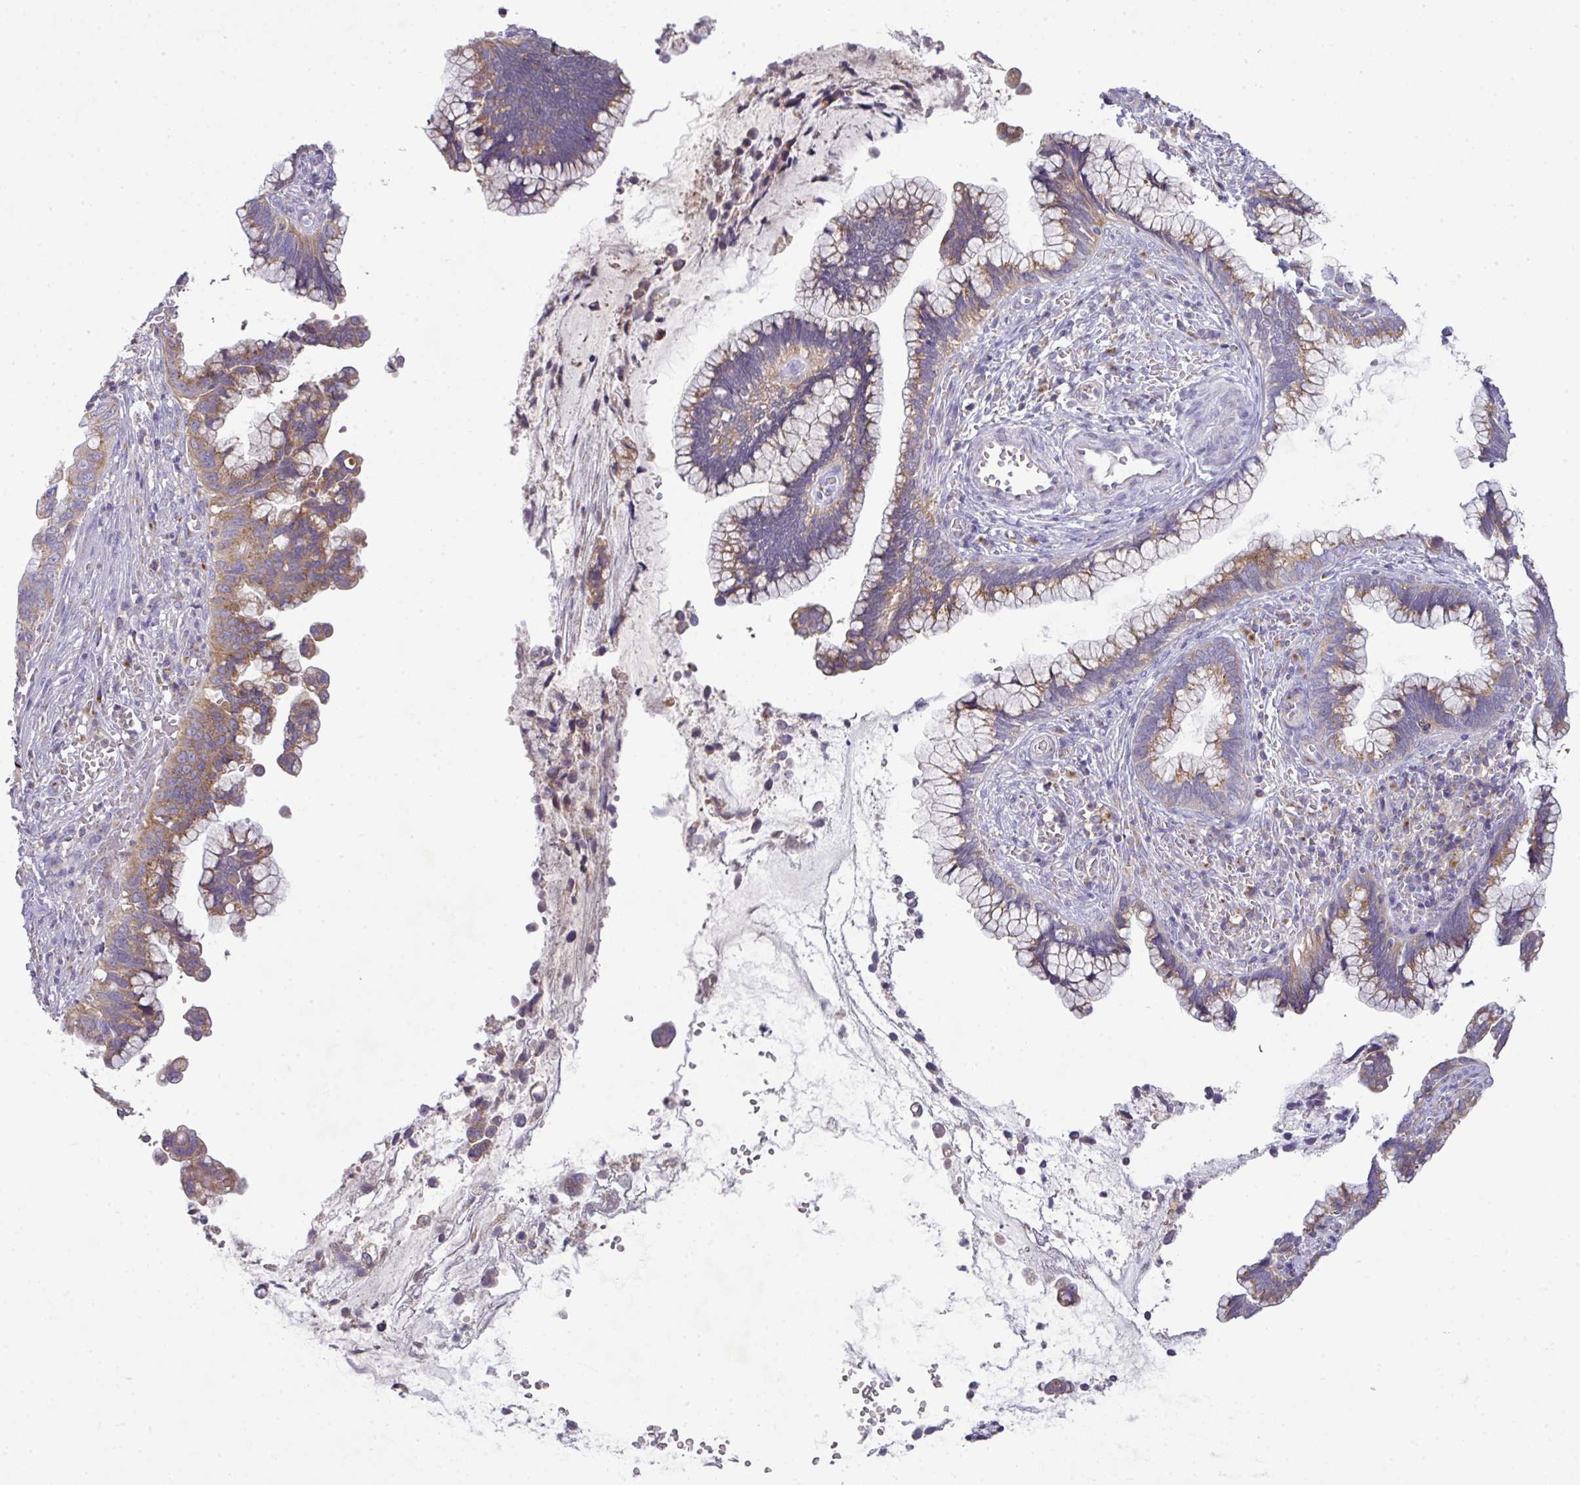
{"staining": {"intensity": "moderate", "quantity": "25%-75%", "location": "cytoplasmic/membranous"}, "tissue": "cervical cancer", "cell_type": "Tumor cells", "image_type": "cancer", "snomed": [{"axis": "morphology", "description": "Adenocarcinoma, NOS"}, {"axis": "topography", "description": "Cervix"}], "caption": "Approximately 25%-75% of tumor cells in human cervical cancer (adenocarcinoma) display moderate cytoplasmic/membranous protein expression as visualized by brown immunohistochemical staining.", "gene": "VTI1A", "patient": {"sex": "female", "age": 44}}